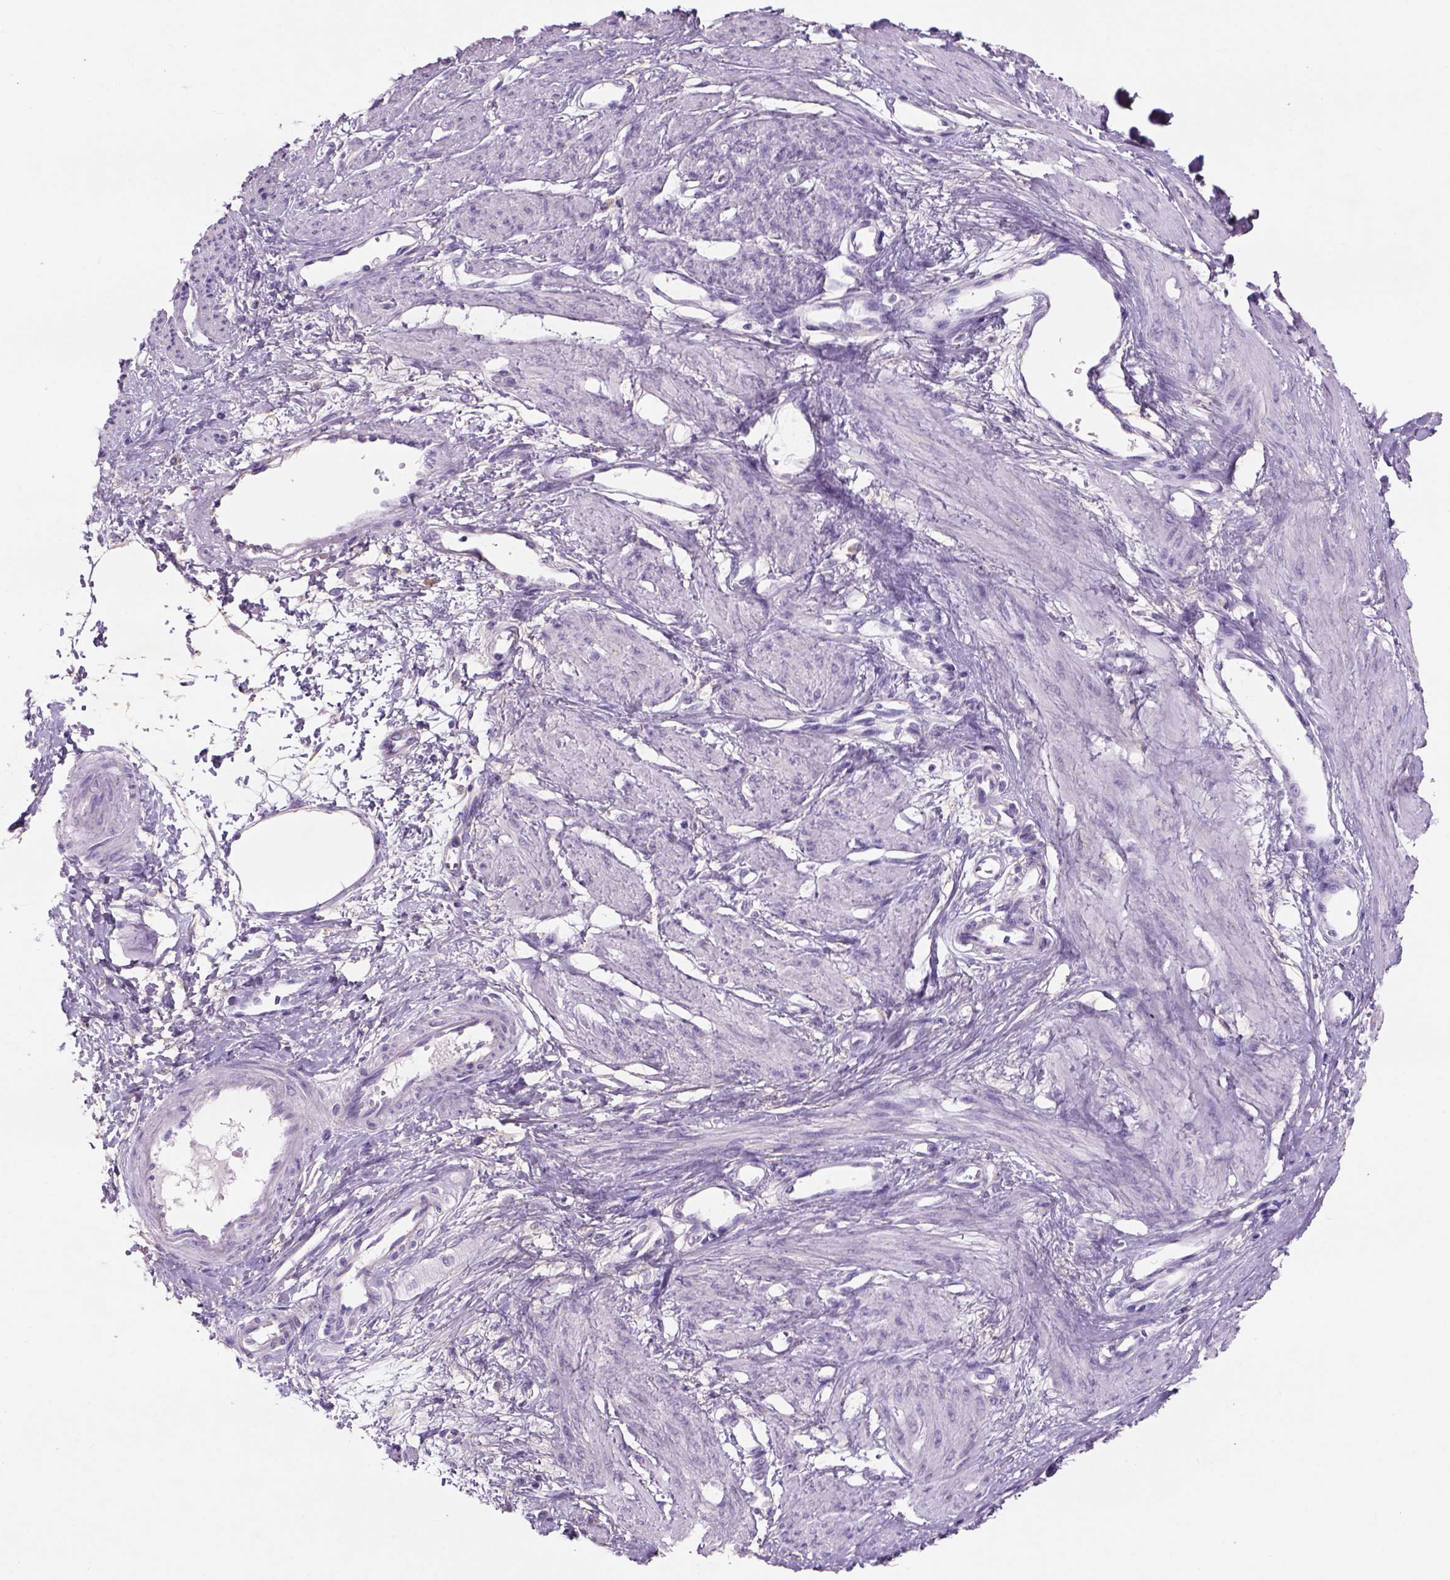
{"staining": {"intensity": "negative", "quantity": "none", "location": "none"}, "tissue": "smooth muscle", "cell_type": "Smooth muscle cells", "image_type": "normal", "snomed": [{"axis": "morphology", "description": "Normal tissue, NOS"}, {"axis": "topography", "description": "Smooth muscle"}, {"axis": "topography", "description": "Uterus"}], "caption": "The IHC image has no significant staining in smooth muscle cells of smooth muscle.", "gene": "NAALAD2", "patient": {"sex": "female", "age": 39}}